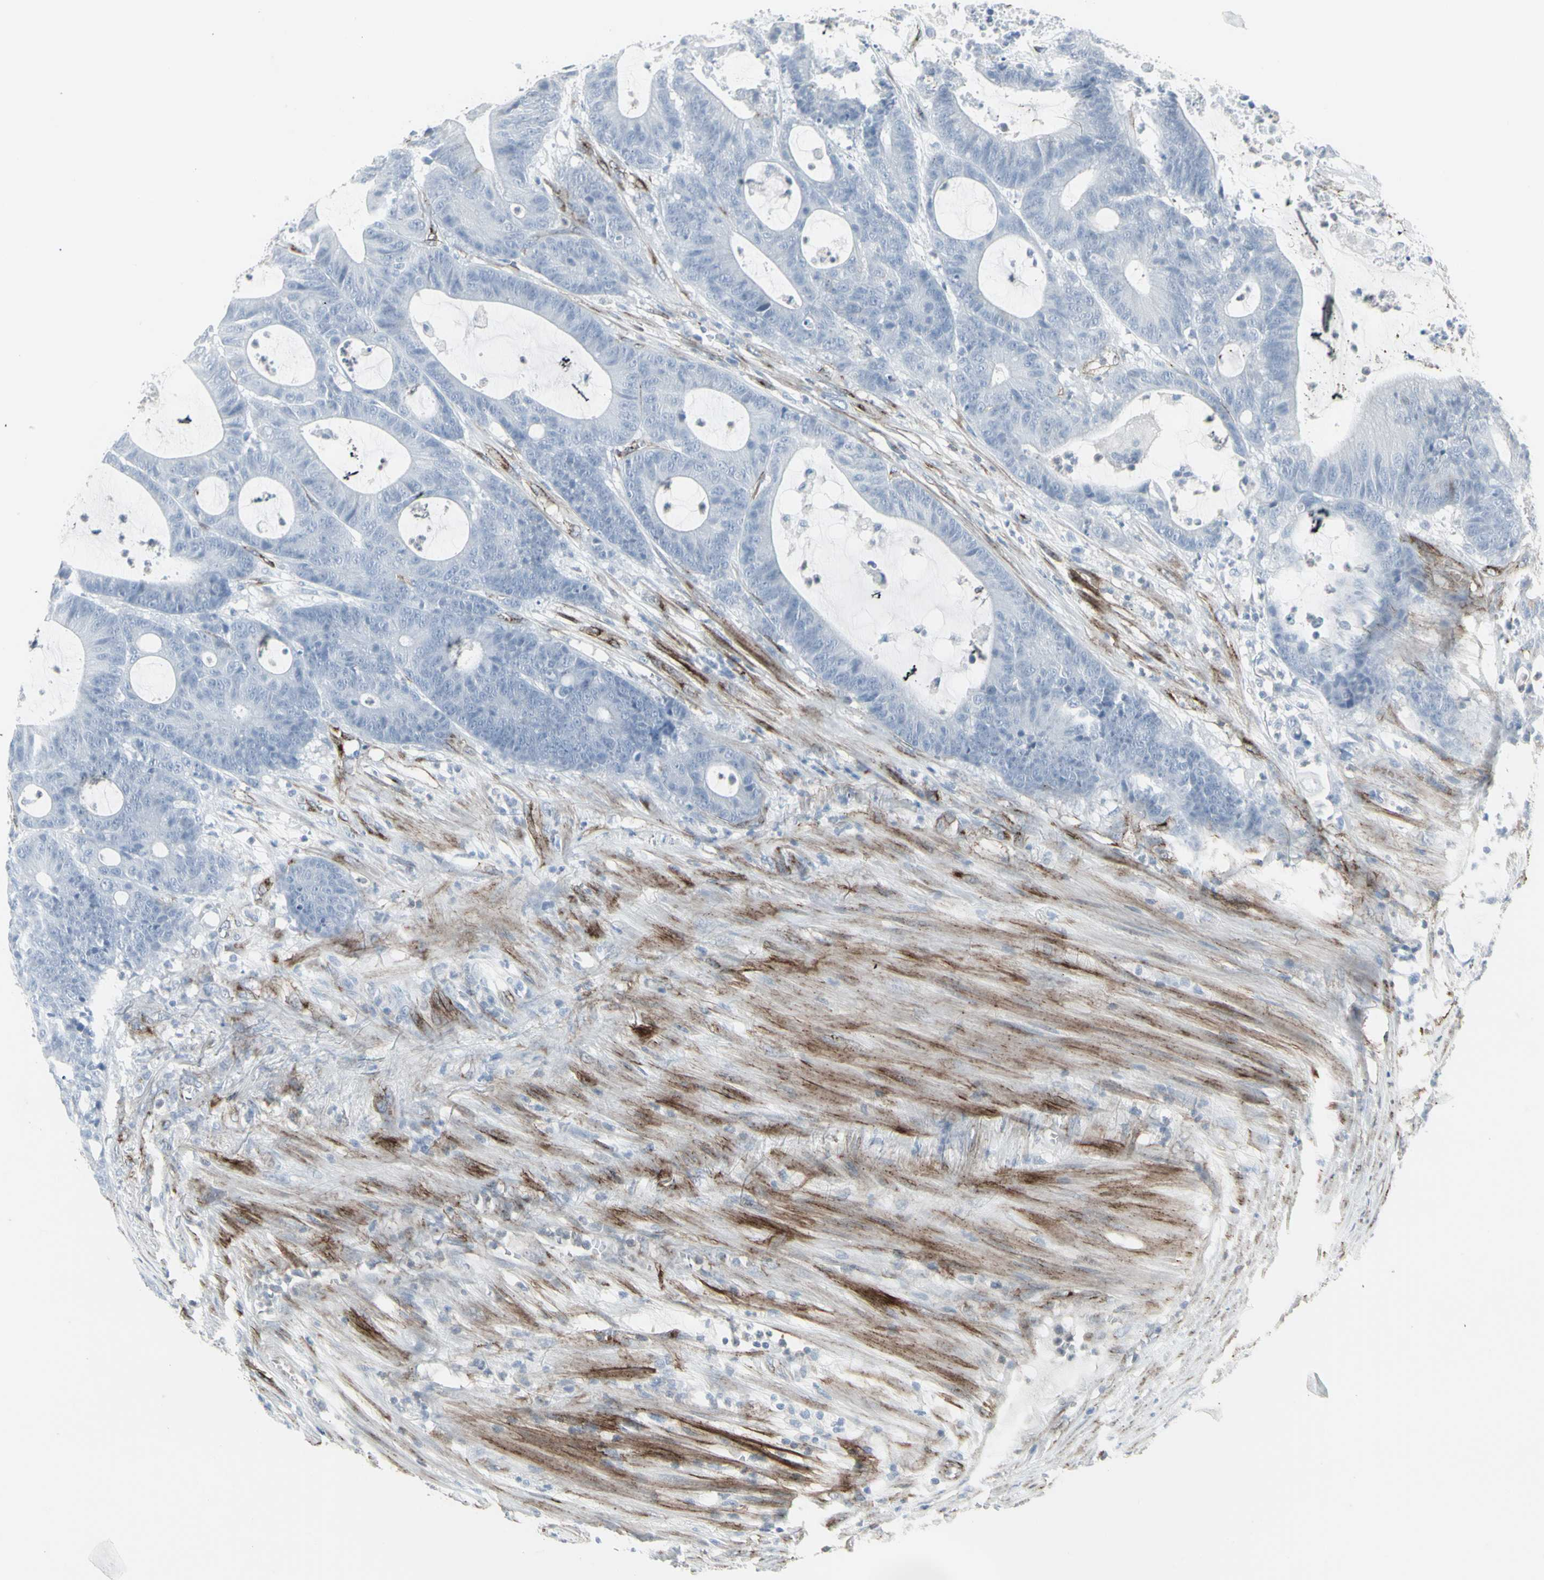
{"staining": {"intensity": "negative", "quantity": "none", "location": "none"}, "tissue": "colorectal cancer", "cell_type": "Tumor cells", "image_type": "cancer", "snomed": [{"axis": "morphology", "description": "Adenocarcinoma, NOS"}, {"axis": "topography", "description": "Colon"}], "caption": "Tumor cells are negative for protein expression in human colorectal cancer.", "gene": "GJA1", "patient": {"sex": "female", "age": 84}}